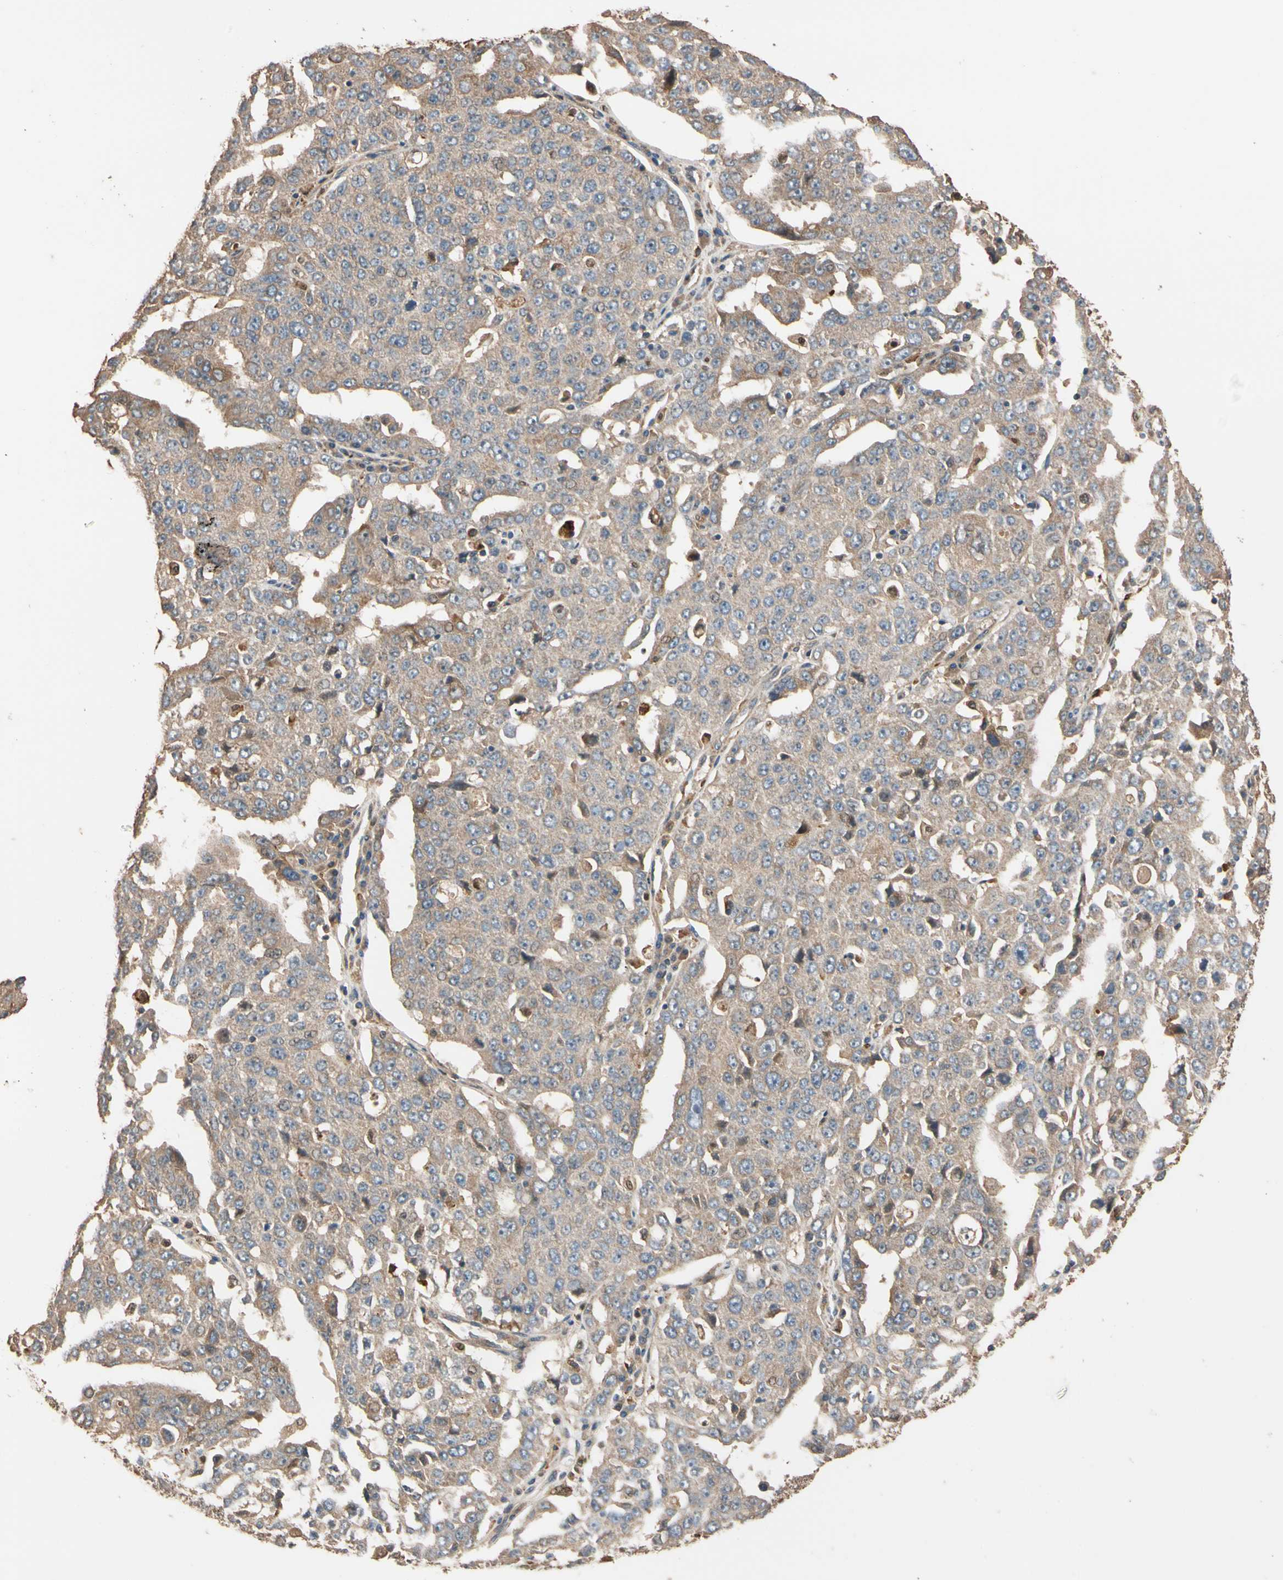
{"staining": {"intensity": "weak", "quantity": "25%-75%", "location": "cytoplasmic/membranous"}, "tissue": "ovarian cancer", "cell_type": "Tumor cells", "image_type": "cancer", "snomed": [{"axis": "morphology", "description": "Carcinoma, endometroid"}, {"axis": "topography", "description": "Ovary"}], "caption": "Tumor cells show low levels of weak cytoplasmic/membranous positivity in about 25%-75% of cells in ovarian cancer. (DAB IHC, brown staining for protein, blue staining for nuclei).", "gene": "MGRN1", "patient": {"sex": "female", "age": 62}}